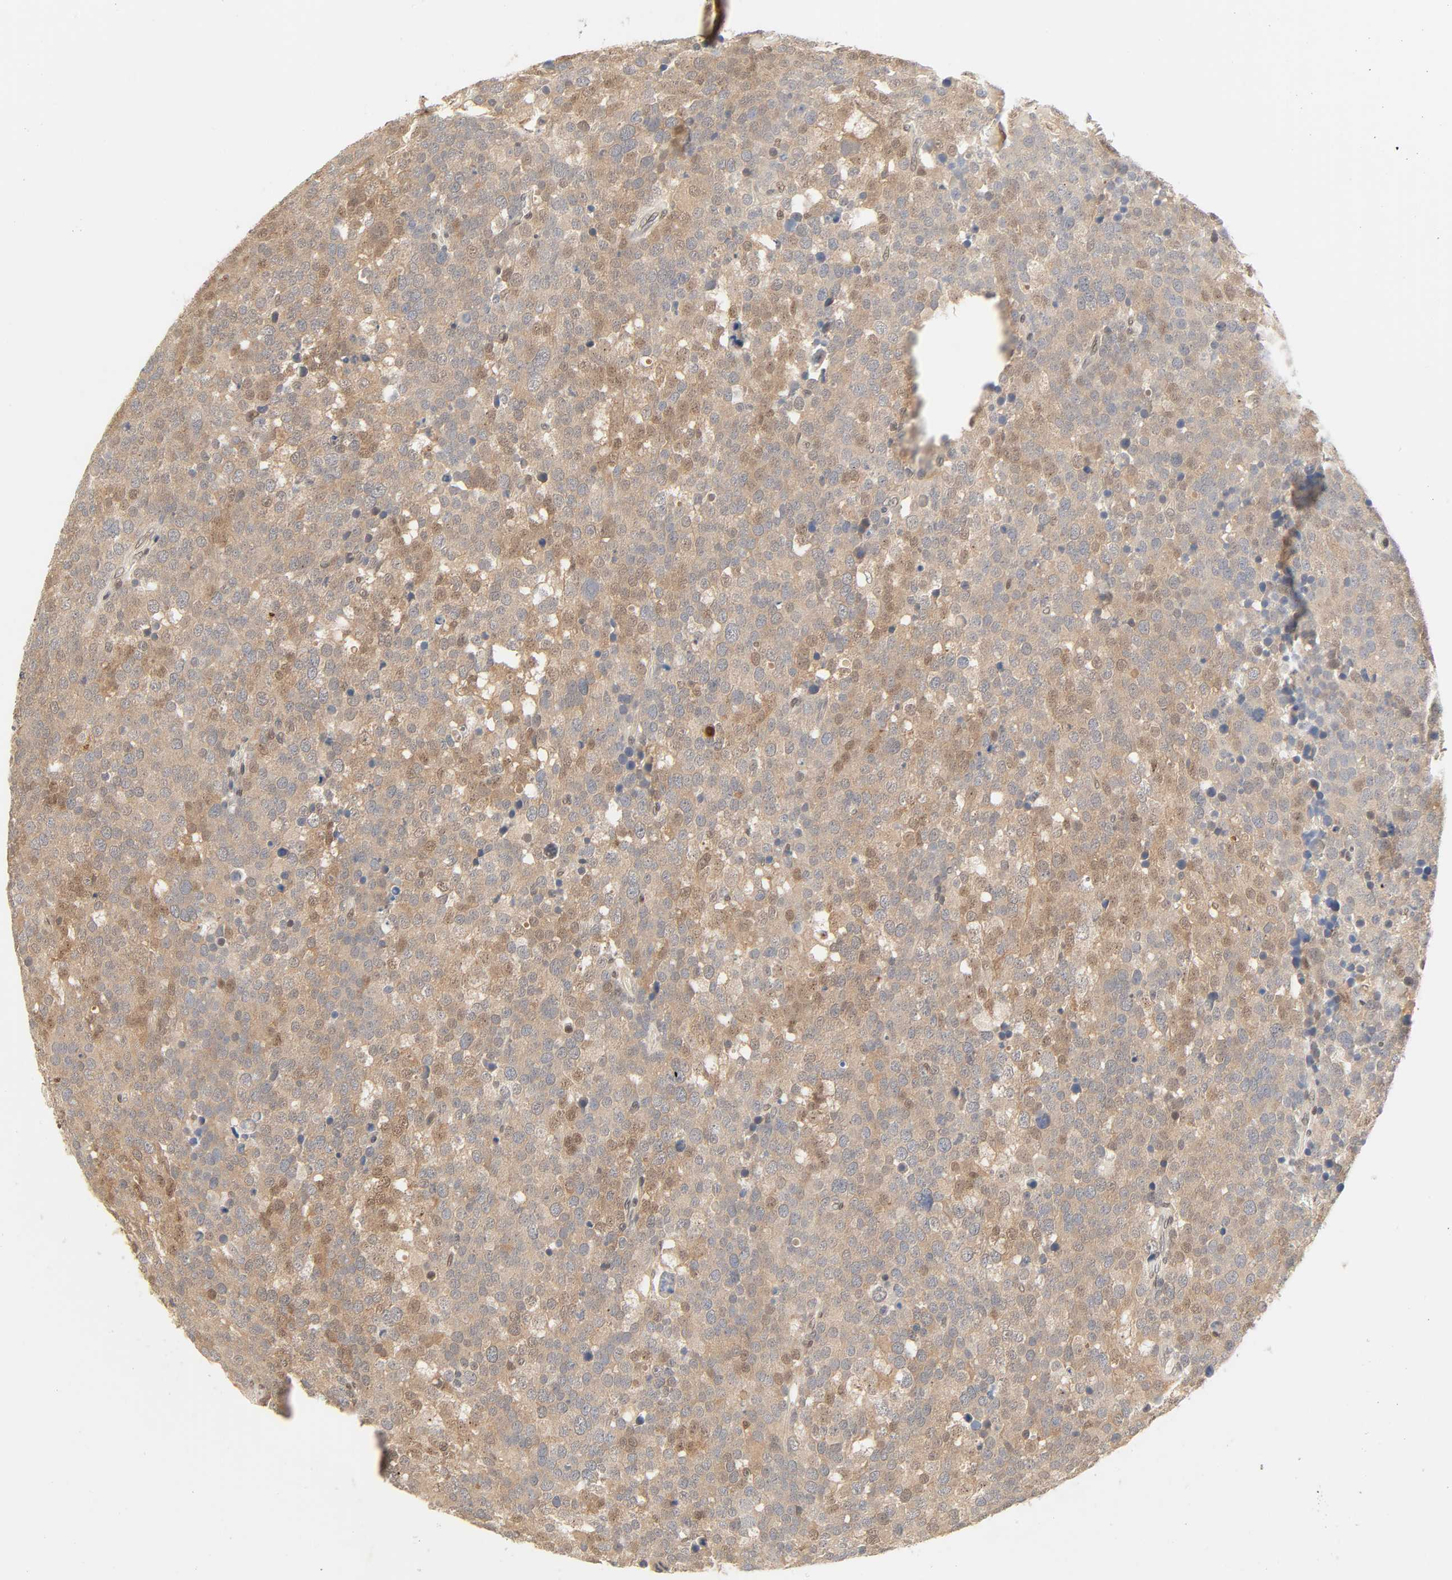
{"staining": {"intensity": "moderate", "quantity": ">75%", "location": "cytoplasmic/membranous,nuclear"}, "tissue": "testis cancer", "cell_type": "Tumor cells", "image_type": "cancer", "snomed": [{"axis": "morphology", "description": "Seminoma, NOS"}, {"axis": "topography", "description": "Testis"}], "caption": "Testis cancer (seminoma) tissue exhibits moderate cytoplasmic/membranous and nuclear expression in approximately >75% of tumor cells, visualized by immunohistochemistry.", "gene": "UBC", "patient": {"sex": "male", "age": 71}}